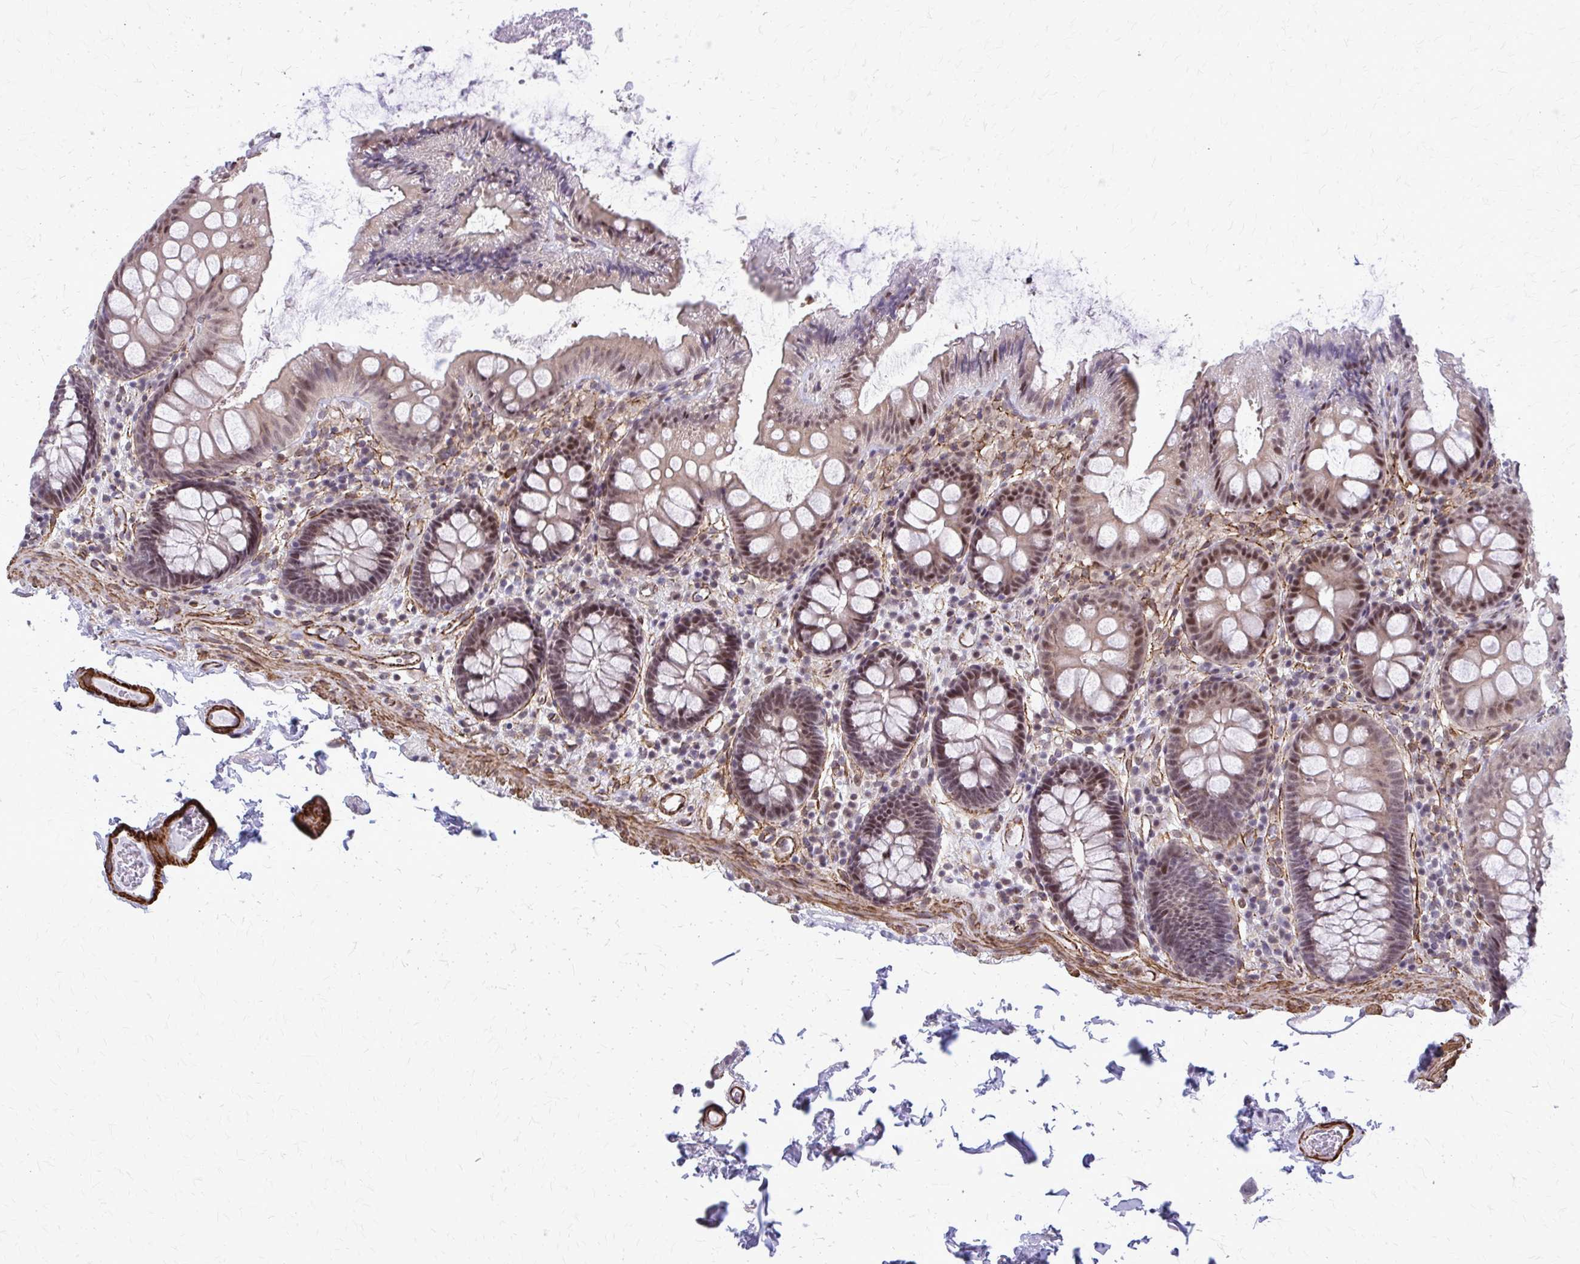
{"staining": {"intensity": "strong", "quantity": ">75%", "location": "cytoplasmic/membranous"}, "tissue": "colon", "cell_type": "Endothelial cells", "image_type": "normal", "snomed": [{"axis": "morphology", "description": "Normal tissue, NOS"}, {"axis": "topography", "description": "Colon"}], "caption": "Benign colon reveals strong cytoplasmic/membranous expression in approximately >75% of endothelial cells (brown staining indicates protein expression, while blue staining denotes nuclei)..", "gene": "NRBF2", "patient": {"sex": "male", "age": 84}}